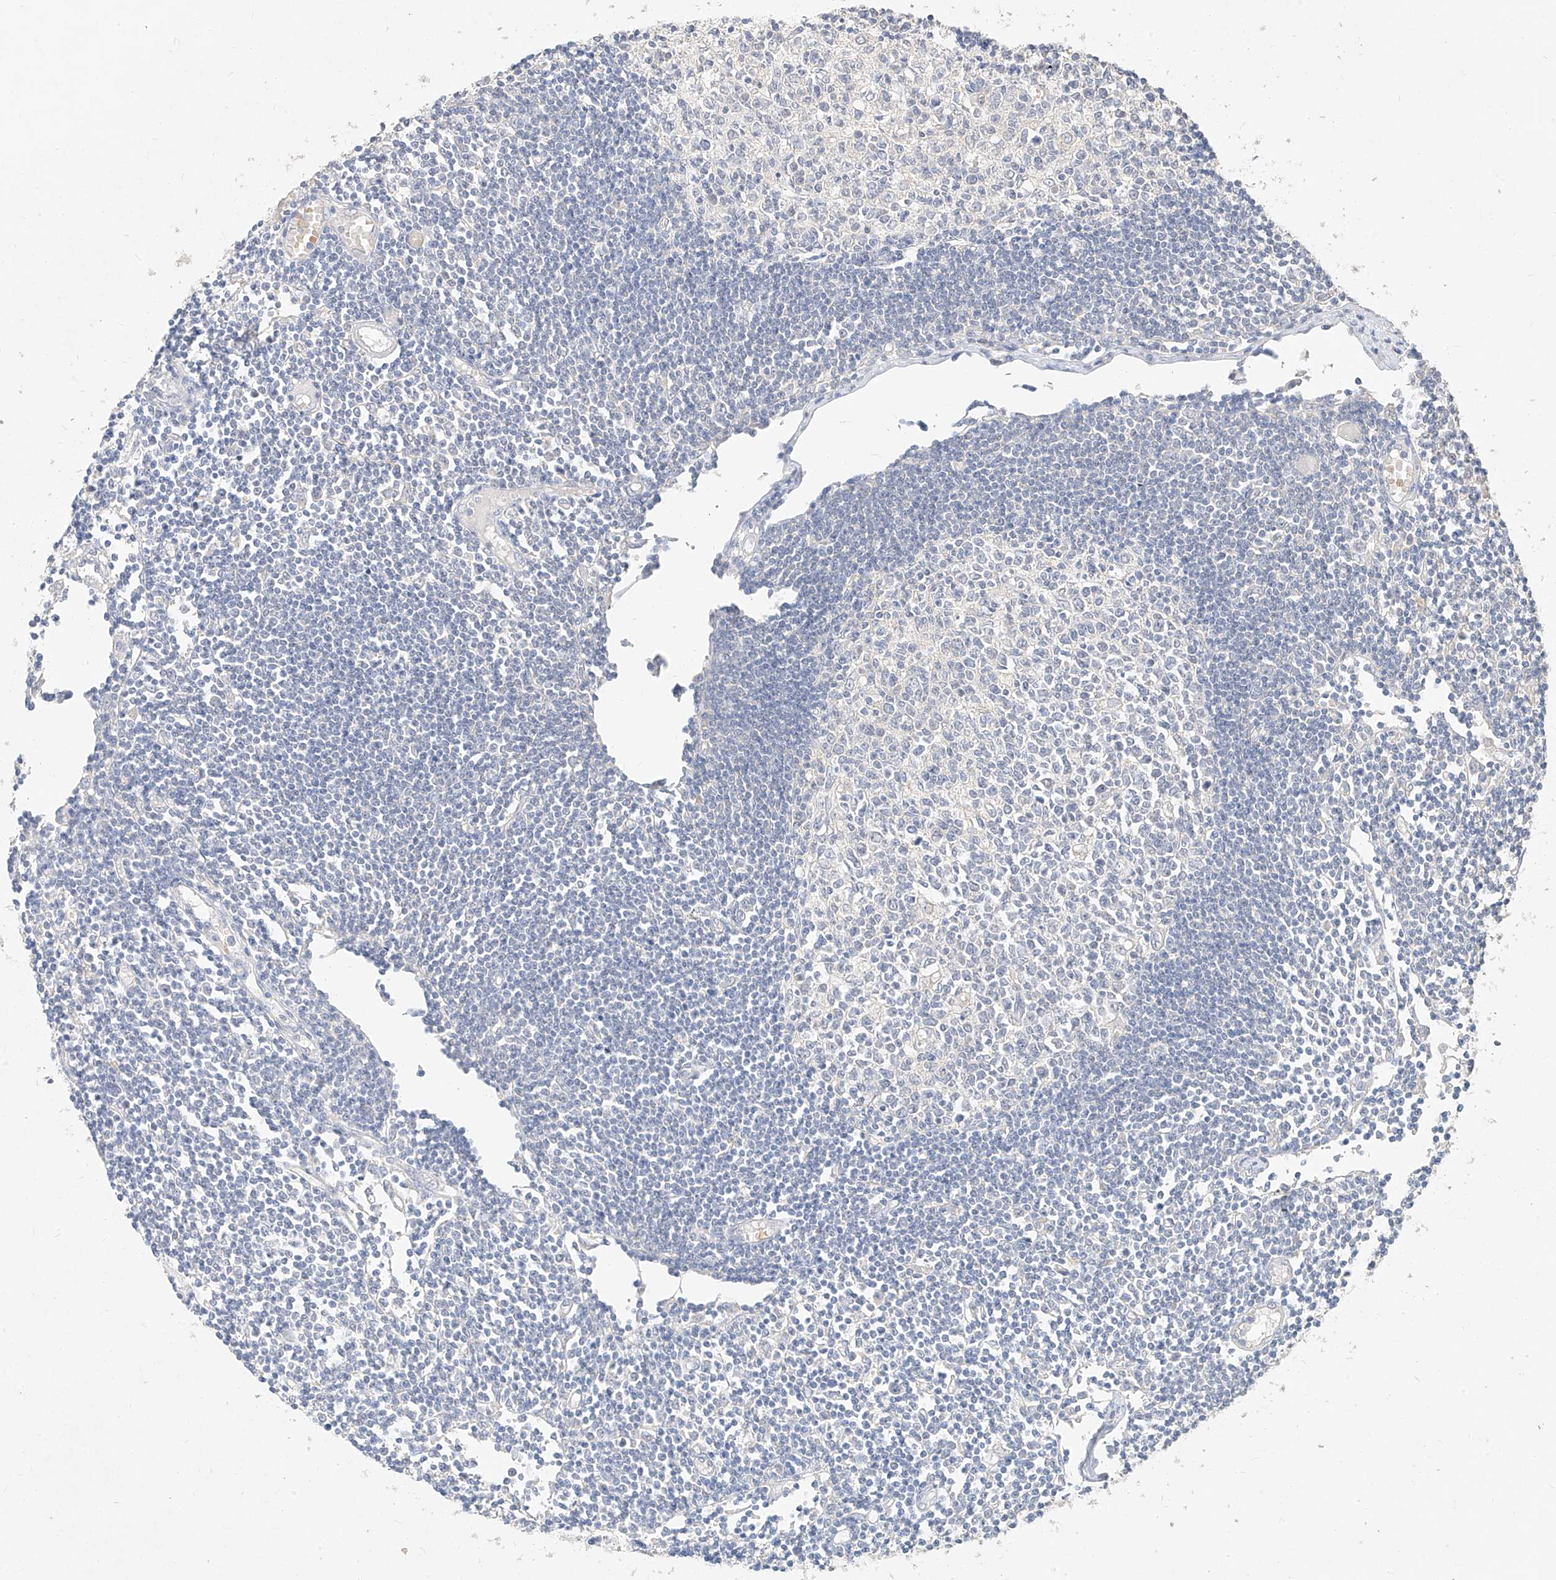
{"staining": {"intensity": "negative", "quantity": "none", "location": "none"}, "tissue": "lymph node", "cell_type": "Germinal center cells", "image_type": "normal", "snomed": [{"axis": "morphology", "description": "Normal tissue, NOS"}, {"axis": "topography", "description": "Lymph node"}], "caption": "An IHC image of unremarkable lymph node is shown. There is no staining in germinal center cells of lymph node.", "gene": "ZZEF1", "patient": {"sex": "female", "age": 11}}